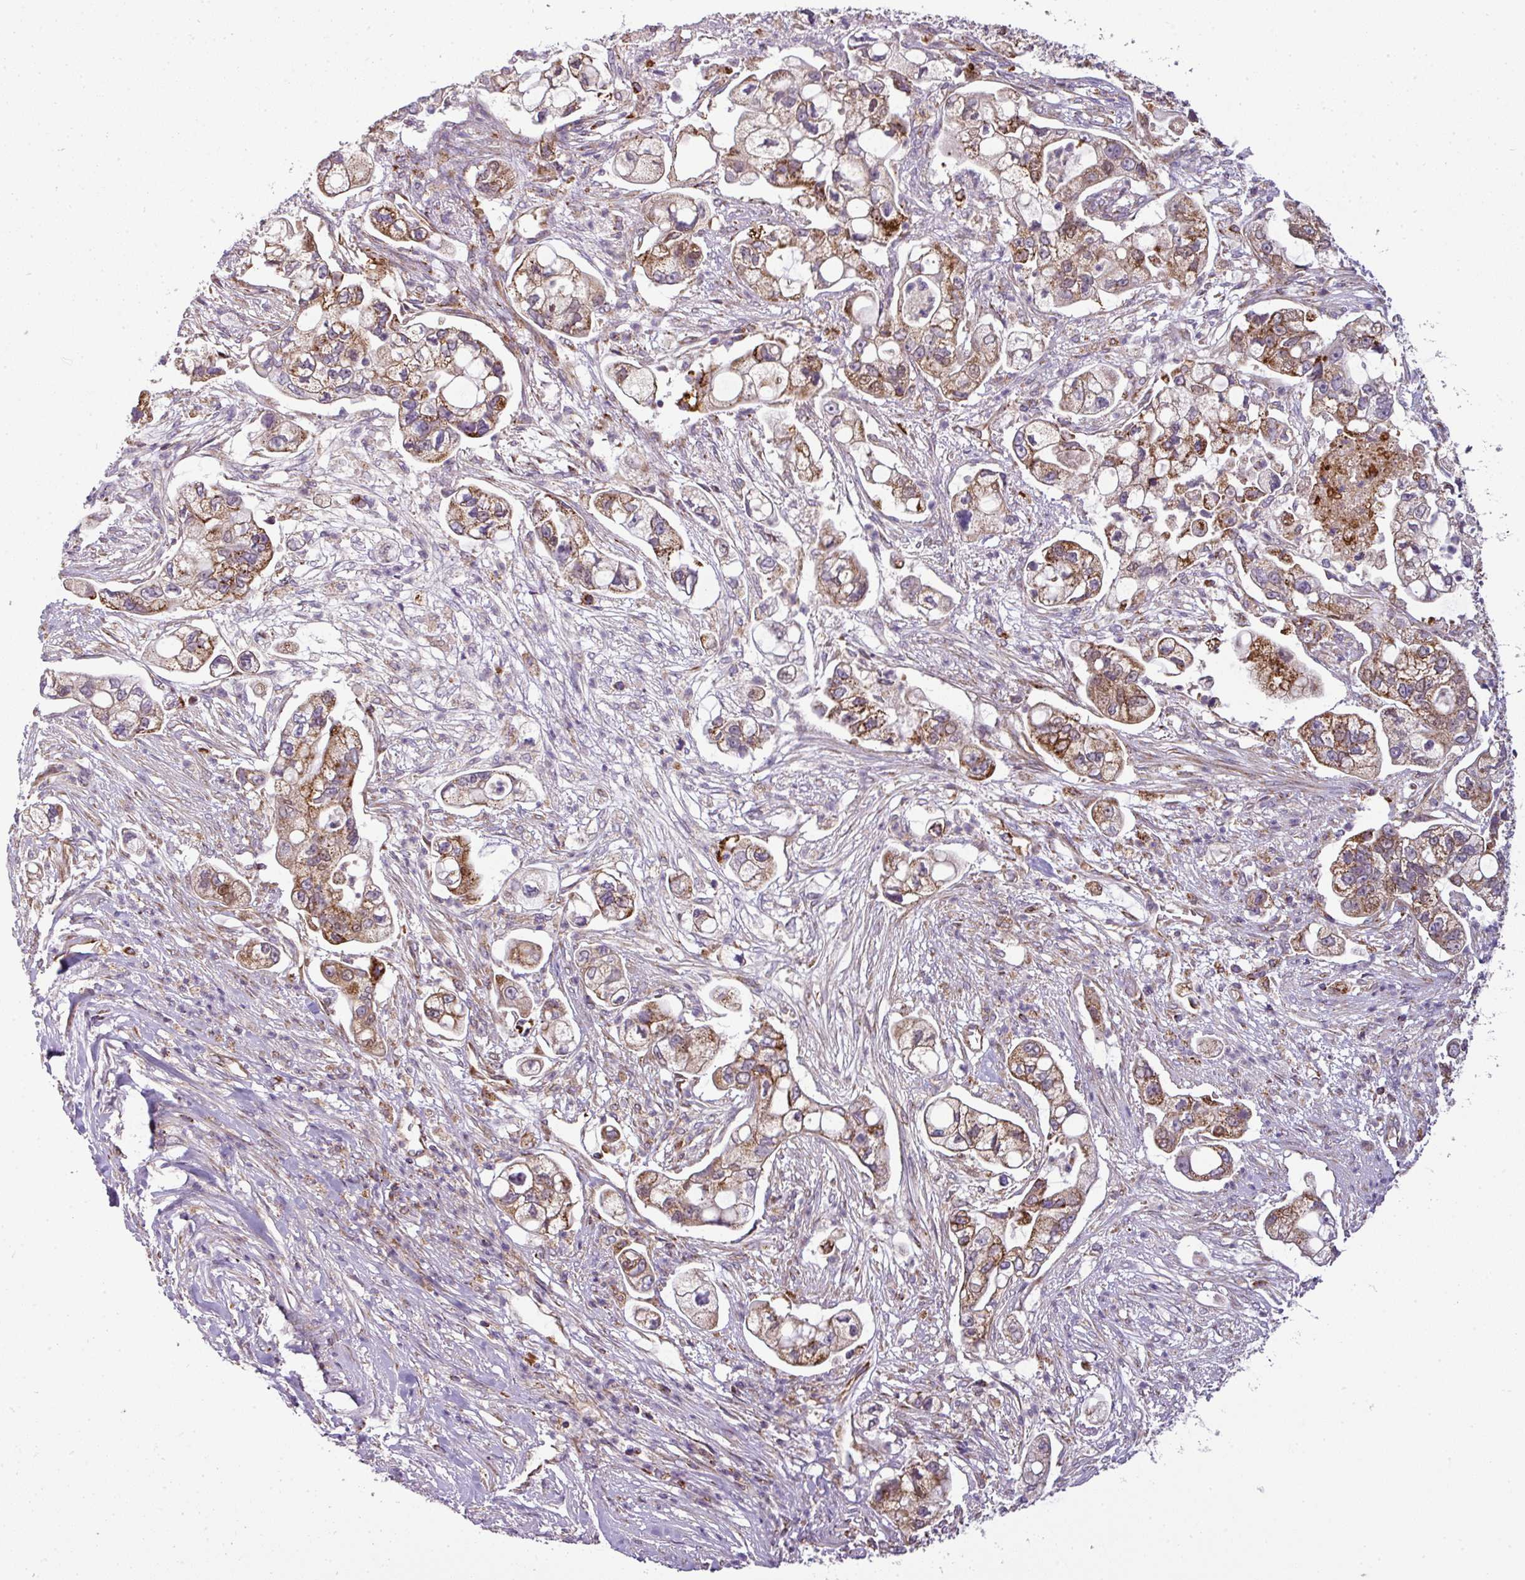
{"staining": {"intensity": "moderate", "quantity": ">75%", "location": "cytoplasmic/membranous"}, "tissue": "pancreatic cancer", "cell_type": "Tumor cells", "image_type": "cancer", "snomed": [{"axis": "morphology", "description": "Adenocarcinoma, NOS"}, {"axis": "topography", "description": "Pancreas"}], "caption": "High-power microscopy captured an immunohistochemistry (IHC) image of pancreatic cancer (adenocarcinoma), revealing moderate cytoplasmic/membranous positivity in about >75% of tumor cells.", "gene": "PRELID3B", "patient": {"sex": "female", "age": 69}}